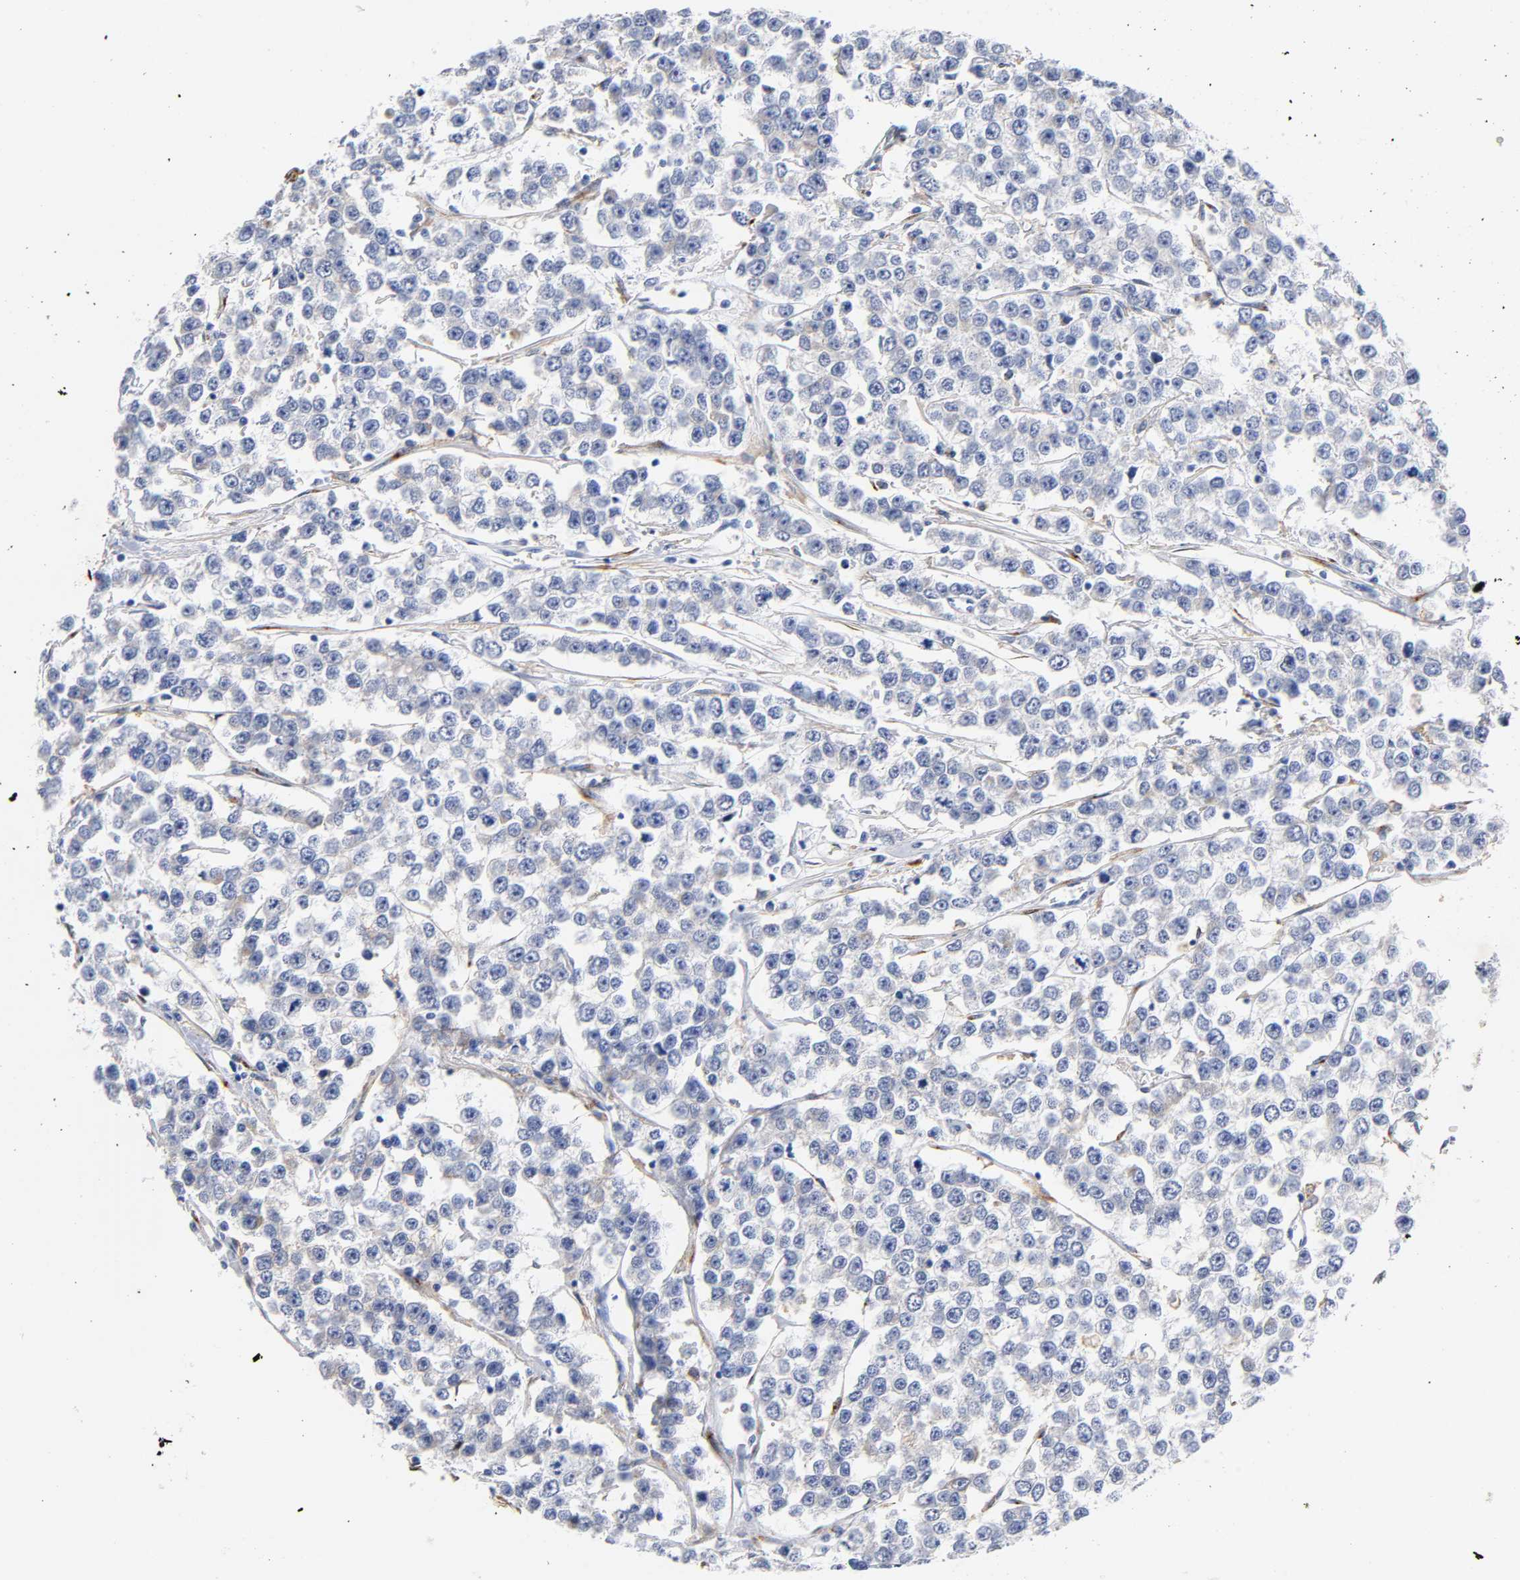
{"staining": {"intensity": "negative", "quantity": "none", "location": "none"}, "tissue": "testis cancer", "cell_type": "Tumor cells", "image_type": "cancer", "snomed": [{"axis": "morphology", "description": "Seminoma, NOS"}, {"axis": "morphology", "description": "Carcinoma, Embryonal, NOS"}, {"axis": "topography", "description": "Testis"}], "caption": "Immunohistochemistry (IHC) photomicrograph of neoplastic tissue: human testis cancer stained with DAB (3,3'-diaminobenzidine) exhibits no significant protein positivity in tumor cells.", "gene": "LRP1", "patient": {"sex": "male", "age": 52}}